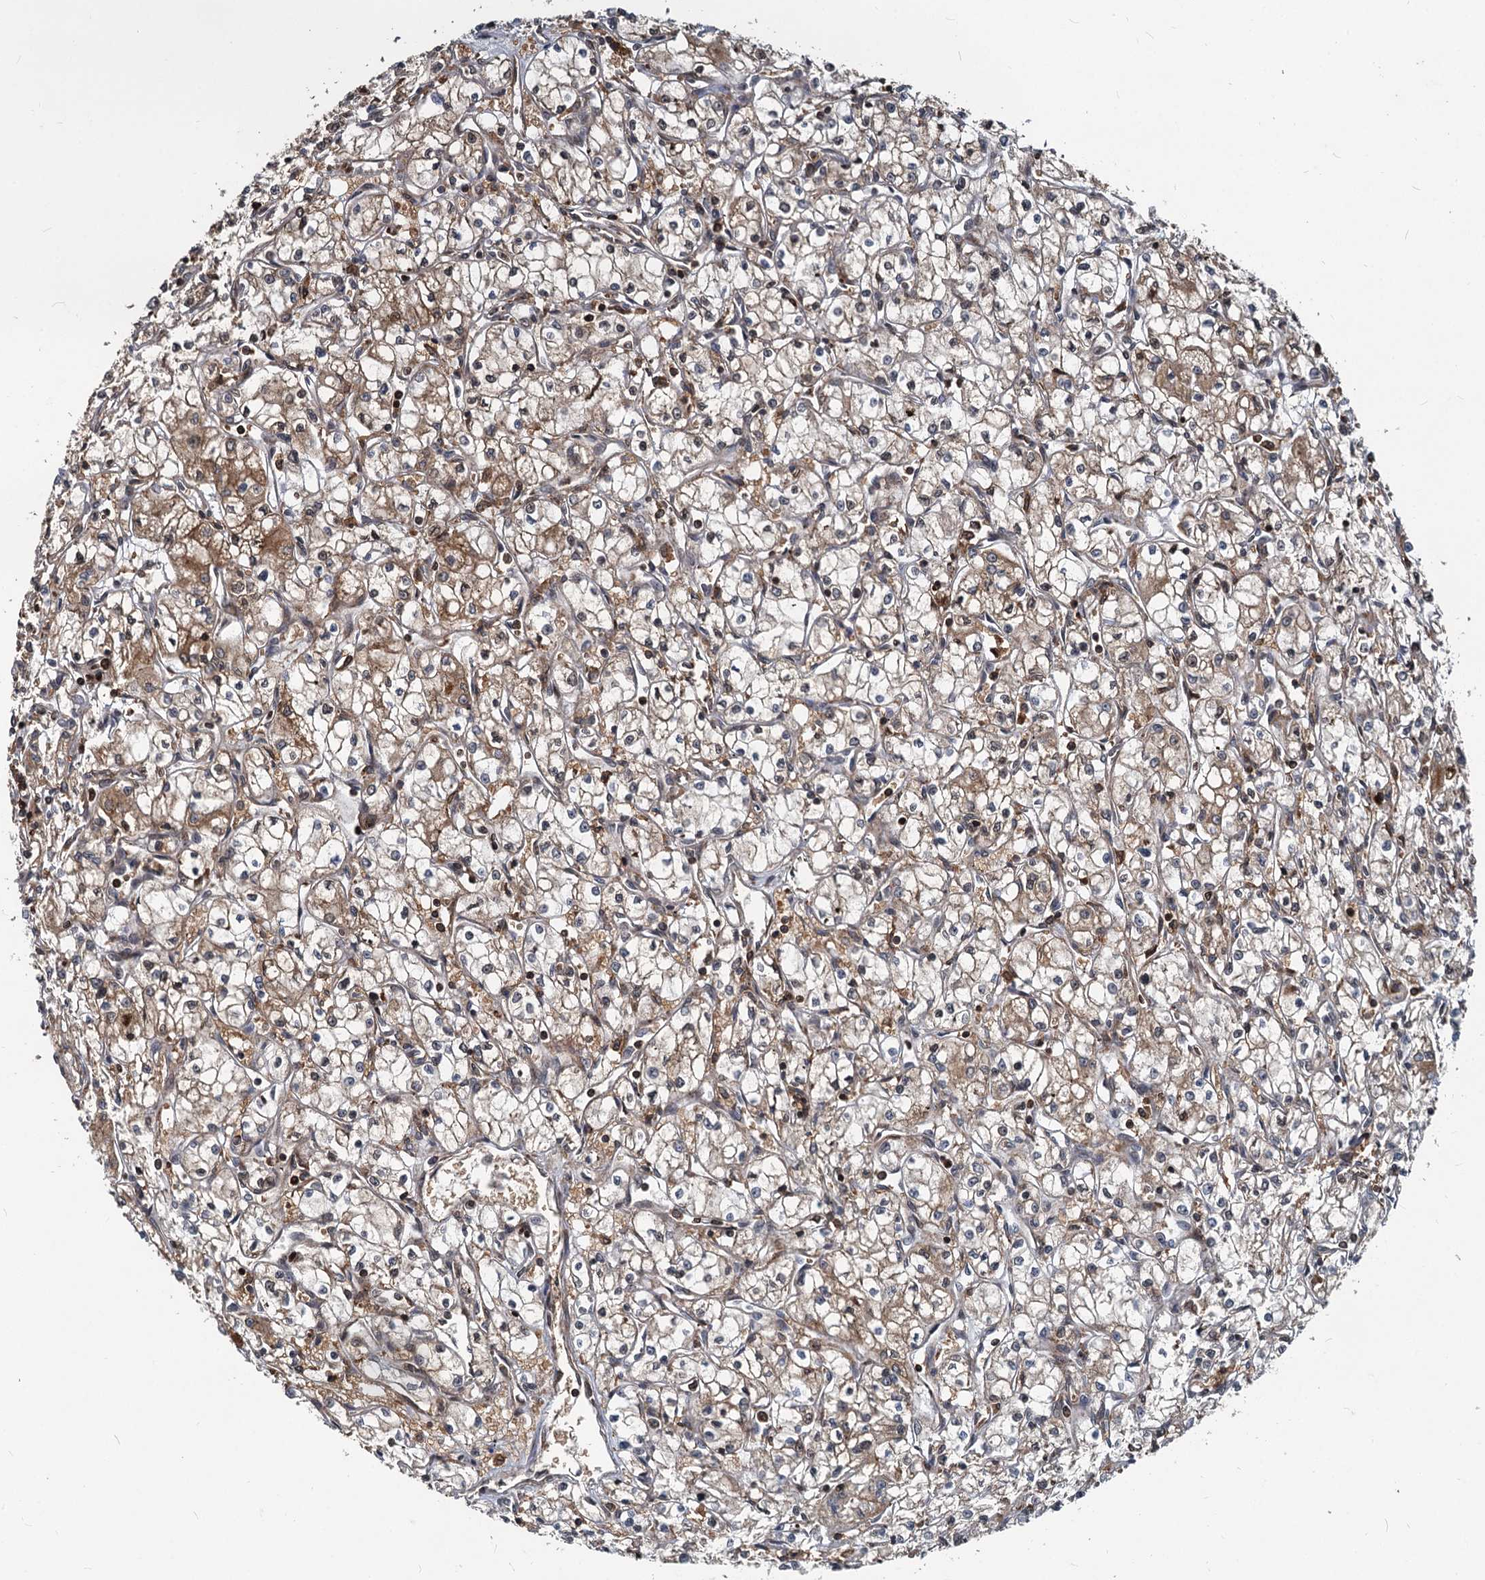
{"staining": {"intensity": "moderate", "quantity": "<25%", "location": "cytoplasmic/membranous"}, "tissue": "renal cancer", "cell_type": "Tumor cells", "image_type": "cancer", "snomed": [{"axis": "morphology", "description": "Adenocarcinoma, NOS"}, {"axis": "topography", "description": "Kidney"}], "caption": "This micrograph demonstrates immunohistochemistry (IHC) staining of renal cancer, with low moderate cytoplasmic/membranous staining in approximately <25% of tumor cells.", "gene": "STIM1", "patient": {"sex": "male", "age": 59}}